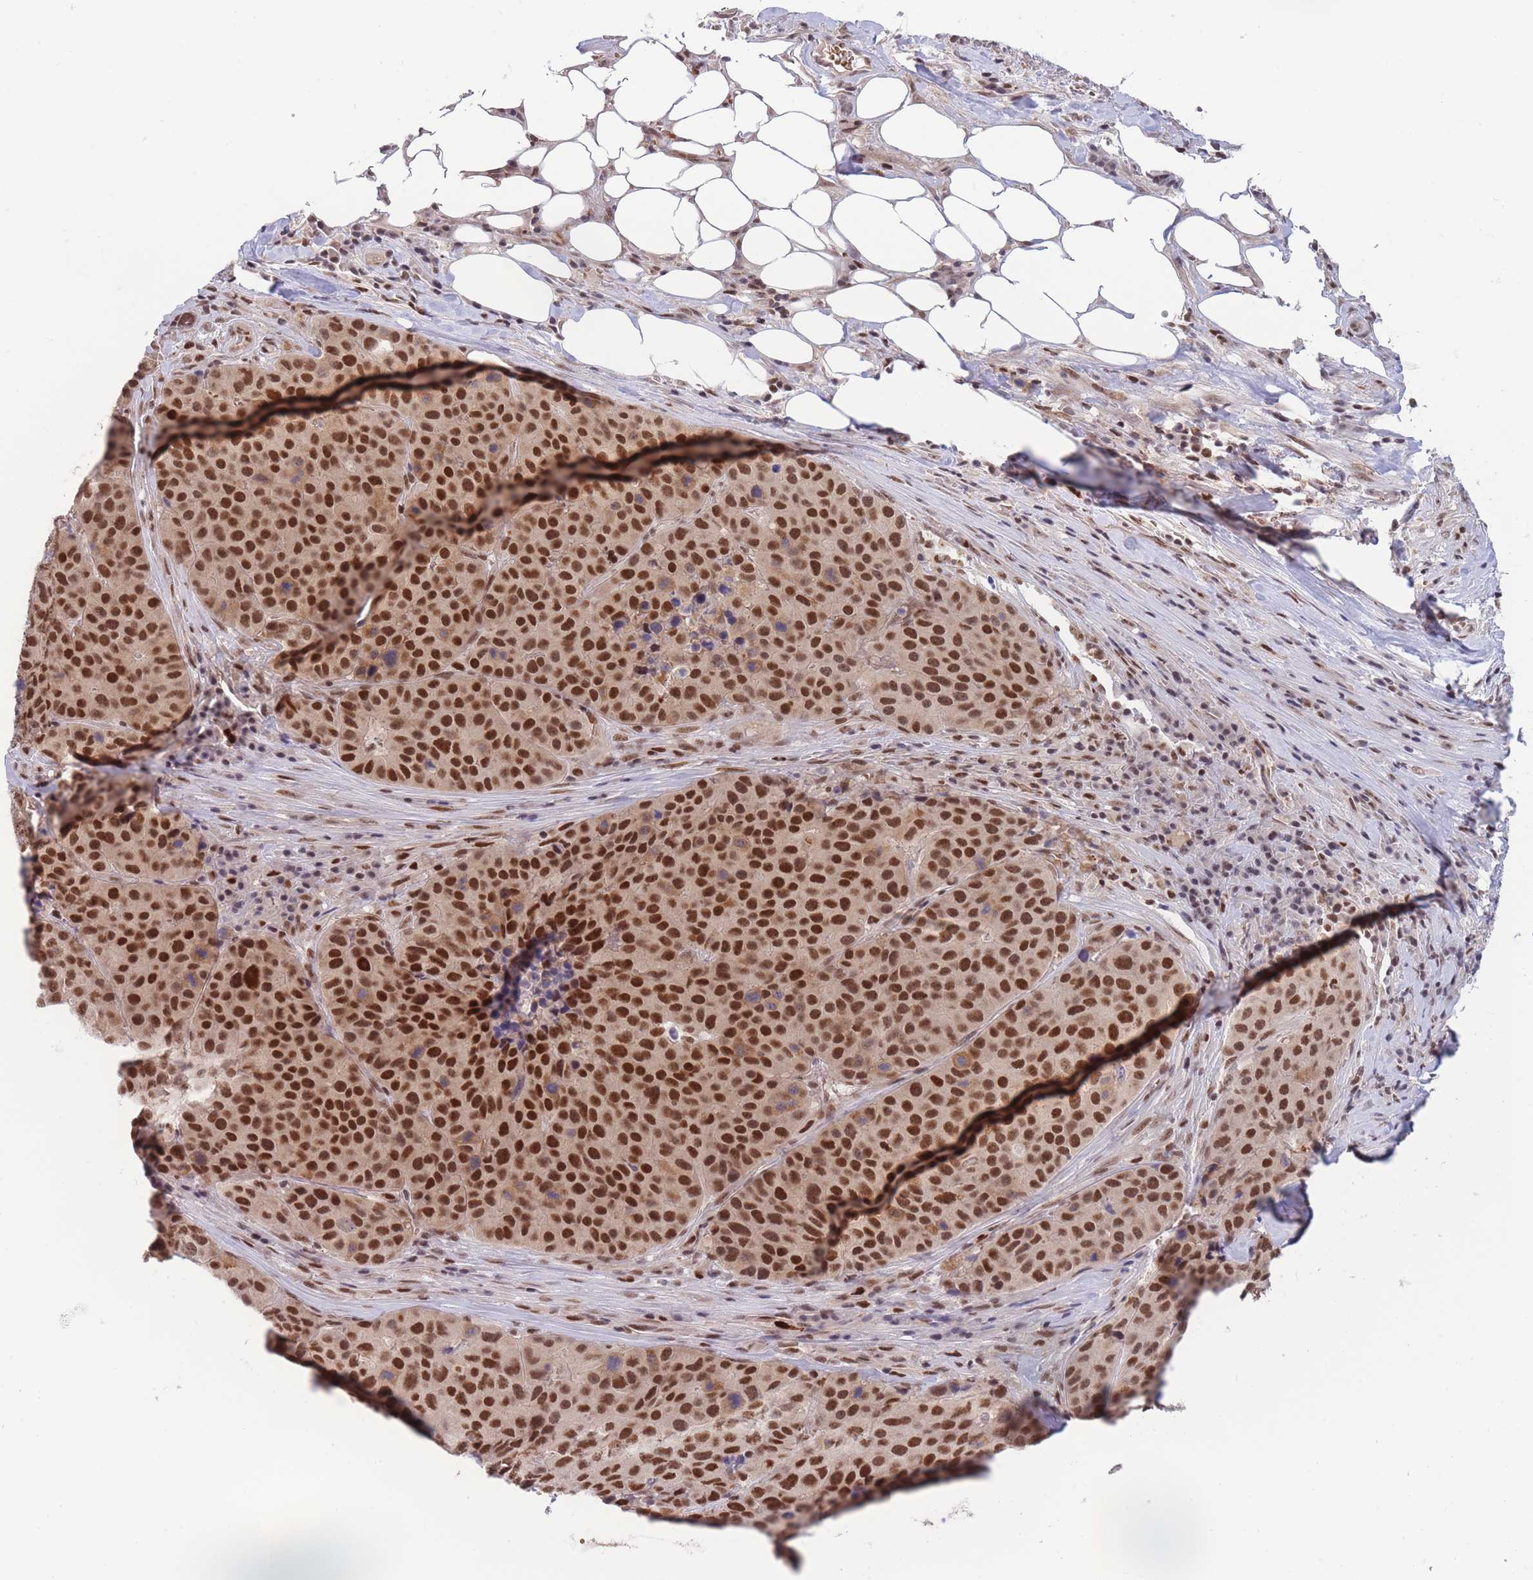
{"staining": {"intensity": "strong", "quantity": ">75%", "location": "nuclear"}, "tissue": "stomach cancer", "cell_type": "Tumor cells", "image_type": "cancer", "snomed": [{"axis": "morphology", "description": "Adenocarcinoma, NOS"}, {"axis": "topography", "description": "Stomach"}], "caption": "Protein analysis of stomach adenocarcinoma tissue displays strong nuclear positivity in approximately >75% of tumor cells.", "gene": "SMAD9", "patient": {"sex": "male", "age": 71}}